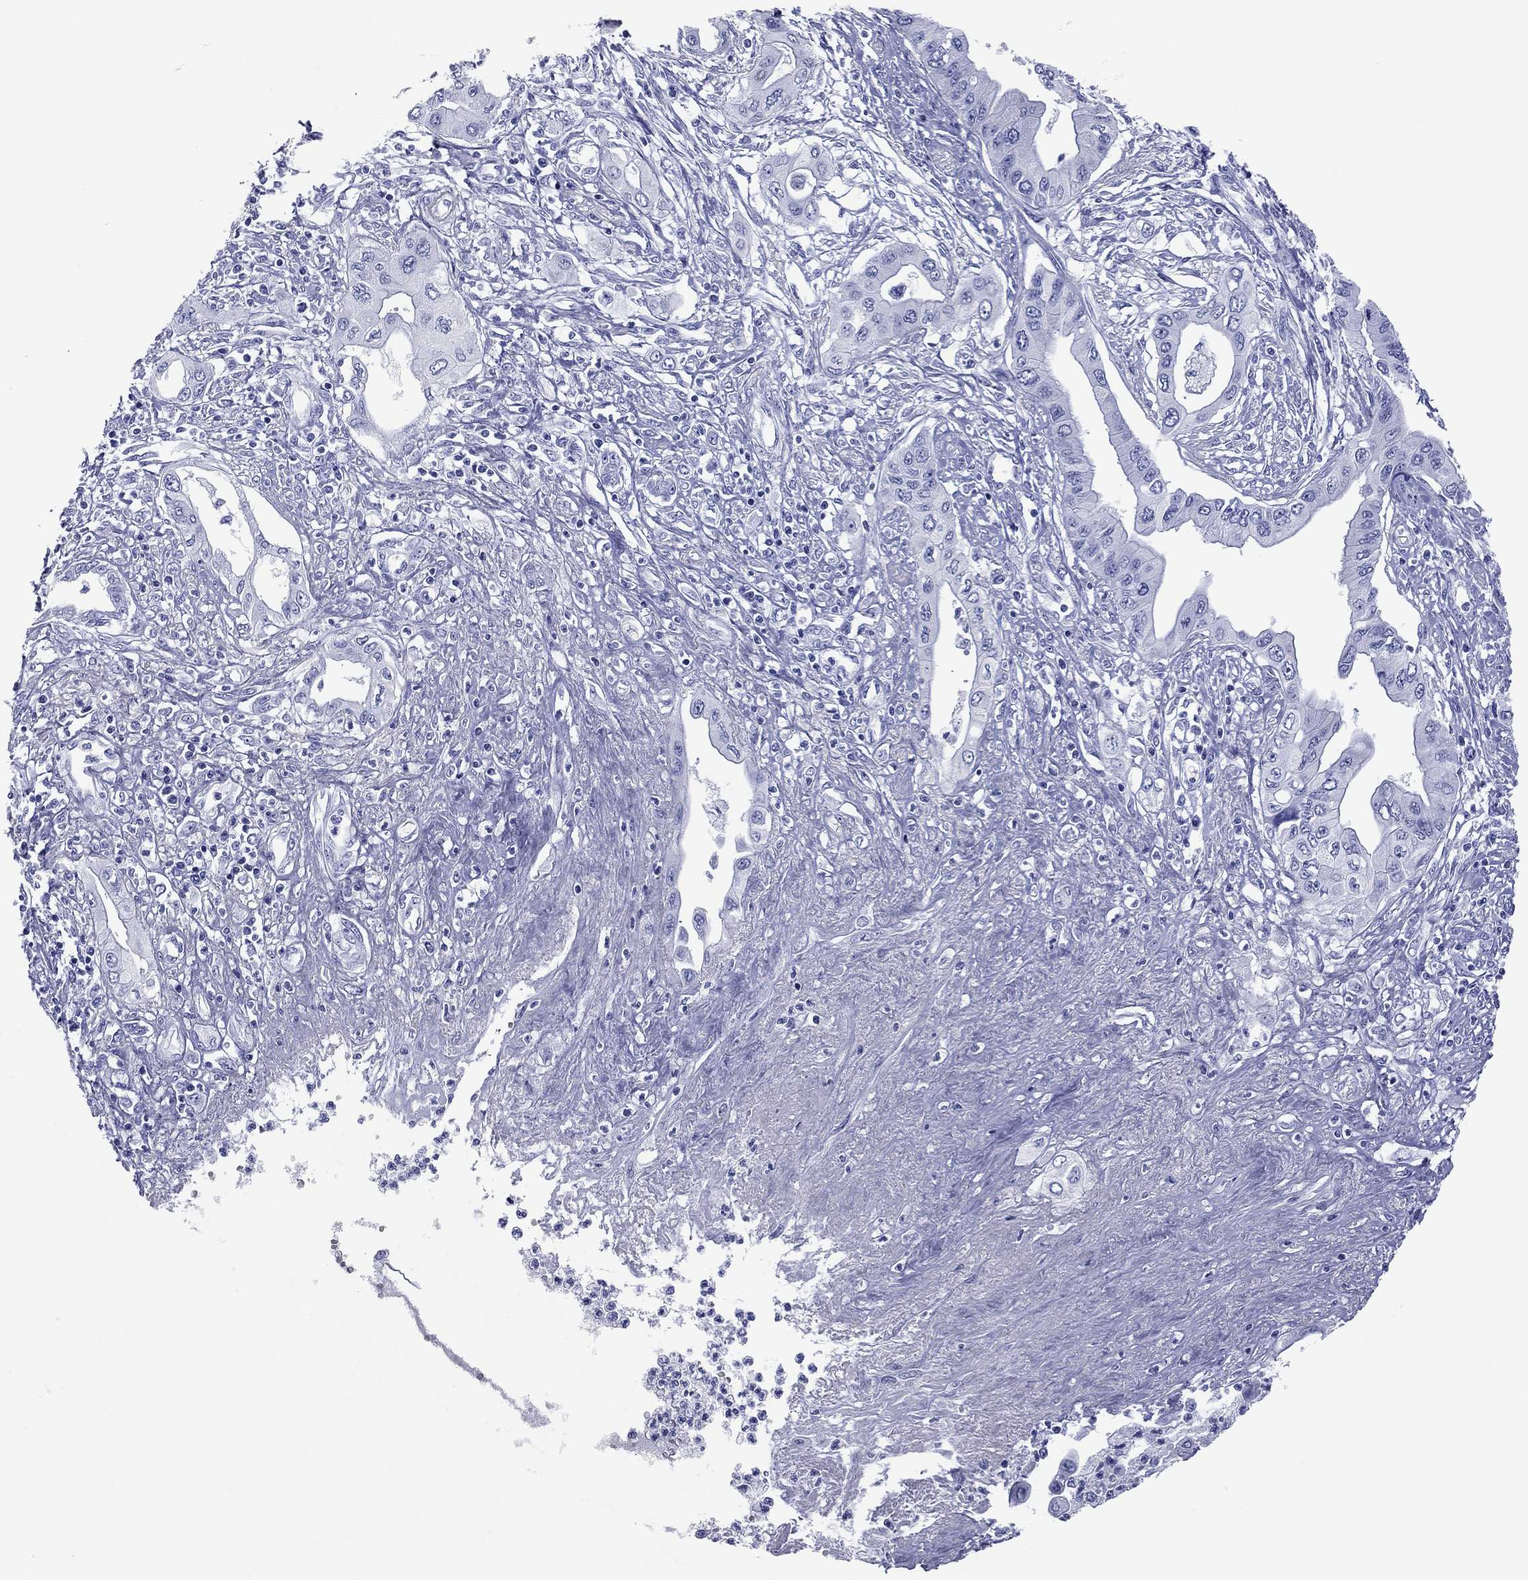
{"staining": {"intensity": "negative", "quantity": "none", "location": "none"}, "tissue": "pancreatic cancer", "cell_type": "Tumor cells", "image_type": "cancer", "snomed": [{"axis": "morphology", "description": "Adenocarcinoma, NOS"}, {"axis": "topography", "description": "Pancreas"}], "caption": "The histopathology image shows no significant expression in tumor cells of adenocarcinoma (pancreatic).", "gene": "VSIG10", "patient": {"sex": "female", "age": 62}}